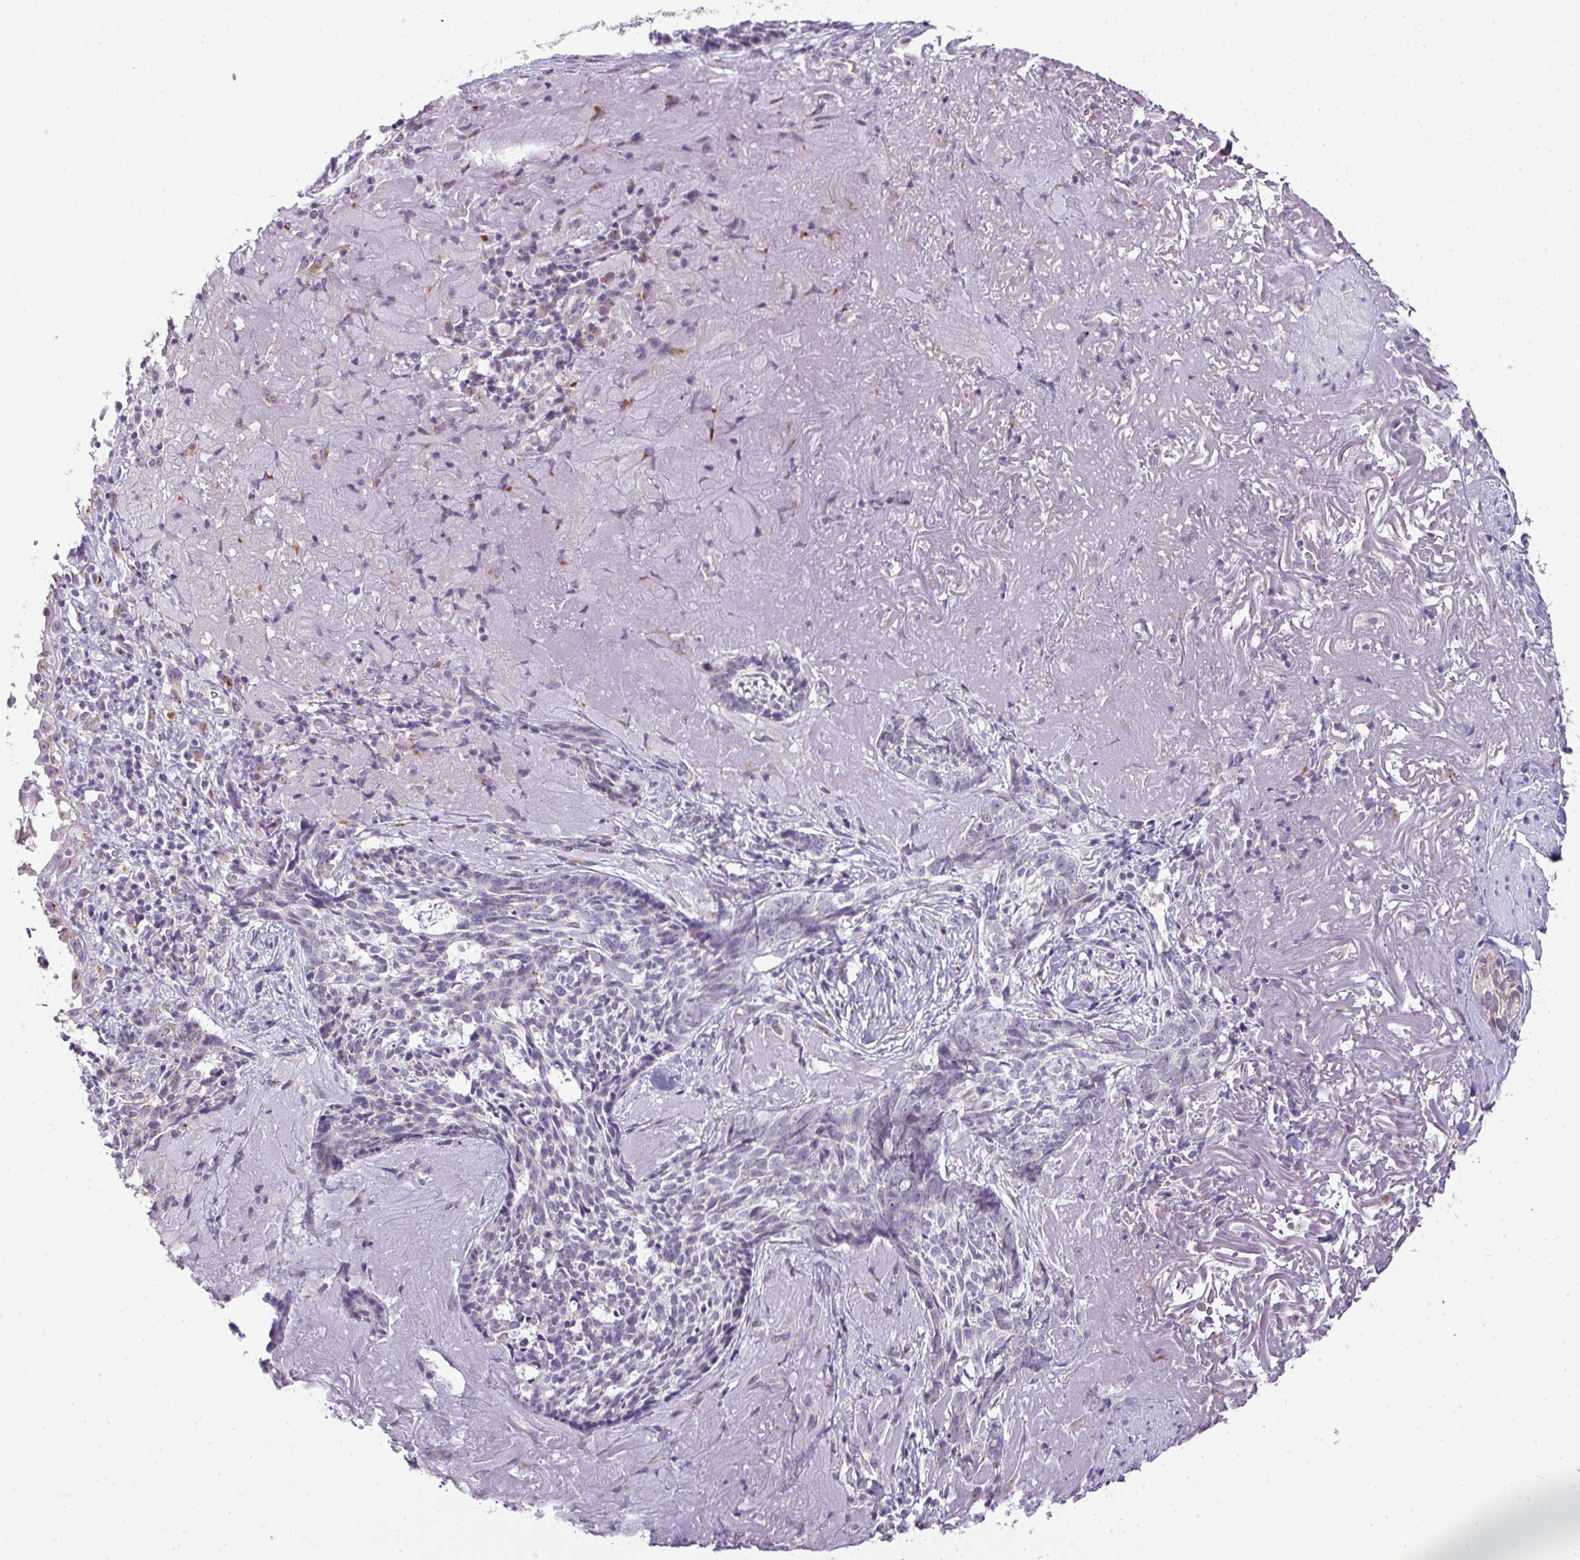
{"staining": {"intensity": "negative", "quantity": "none", "location": "none"}, "tissue": "skin cancer", "cell_type": "Tumor cells", "image_type": "cancer", "snomed": [{"axis": "morphology", "description": "Basal cell carcinoma"}, {"axis": "topography", "description": "Skin"}, {"axis": "topography", "description": "Skin of face"}], "caption": "DAB (3,3'-diaminobenzidine) immunohistochemical staining of skin cancer (basal cell carcinoma) shows no significant staining in tumor cells. The staining was performed using DAB to visualize the protein expression in brown, while the nuclei were stained in blue with hematoxylin (Magnification: 20x).", "gene": "CMPK1", "patient": {"sex": "female", "age": 95}}